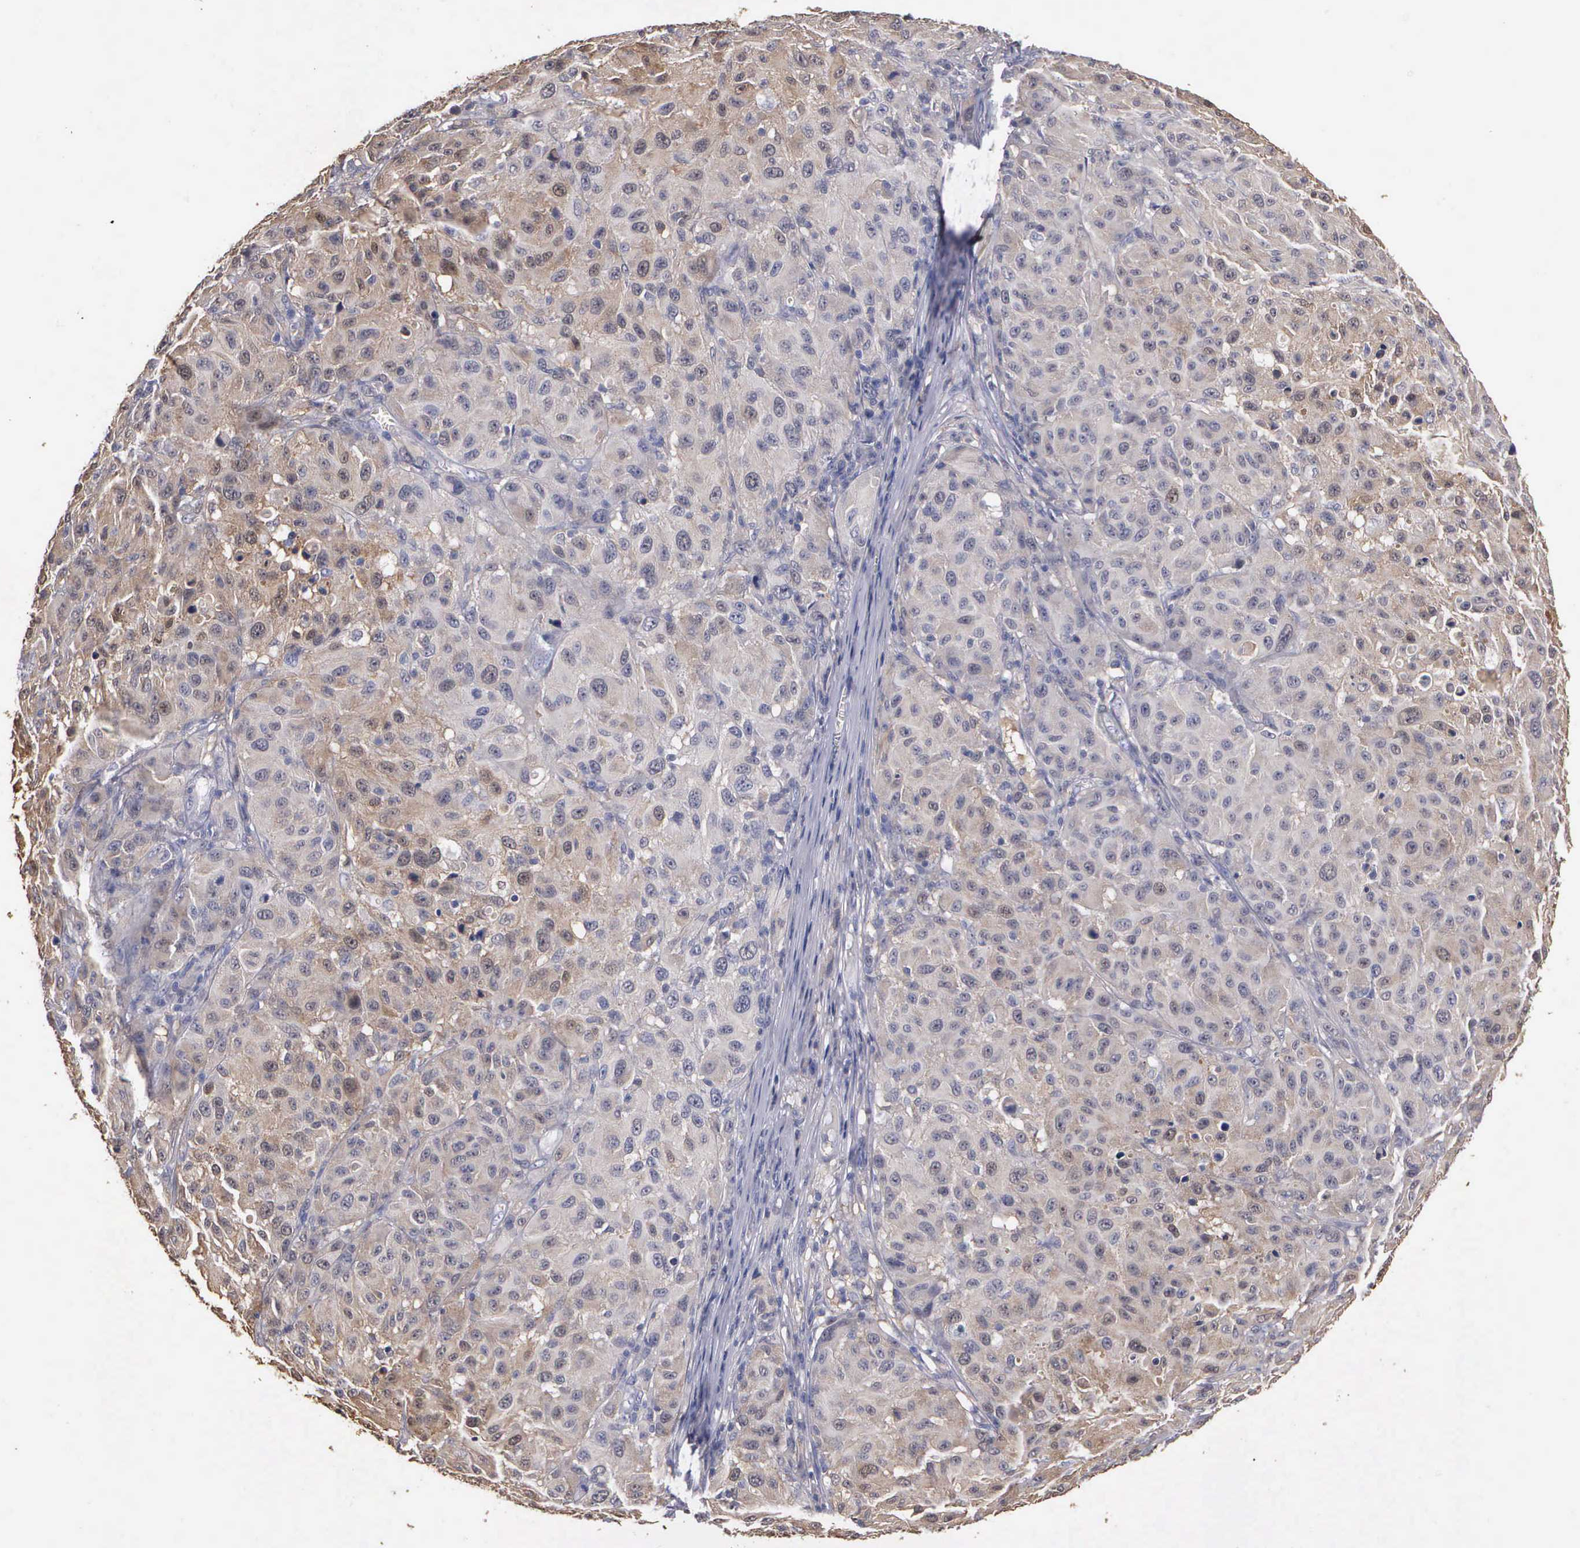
{"staining": {"intensity": "weak", "quantity": ">75%", "location": "cytoplasmic/membranous"}, "tissue": "melanoma", "cell_type": "Tumor cells", "image_type": "cancer", "snomed": [{"axis": "morphology", "description": "Malignant melanoma, NOS"}, {"axis": "topography", "description": "Skin"}], "caption": "Protein expression by IHC displays weak cytoplasmic/membranous positivity in approximately >75% of tumor cells in melanoma. Nuclei are stained in blue.", "gene": "ENO3", "patient": {"sex": "female", "age": 77}}